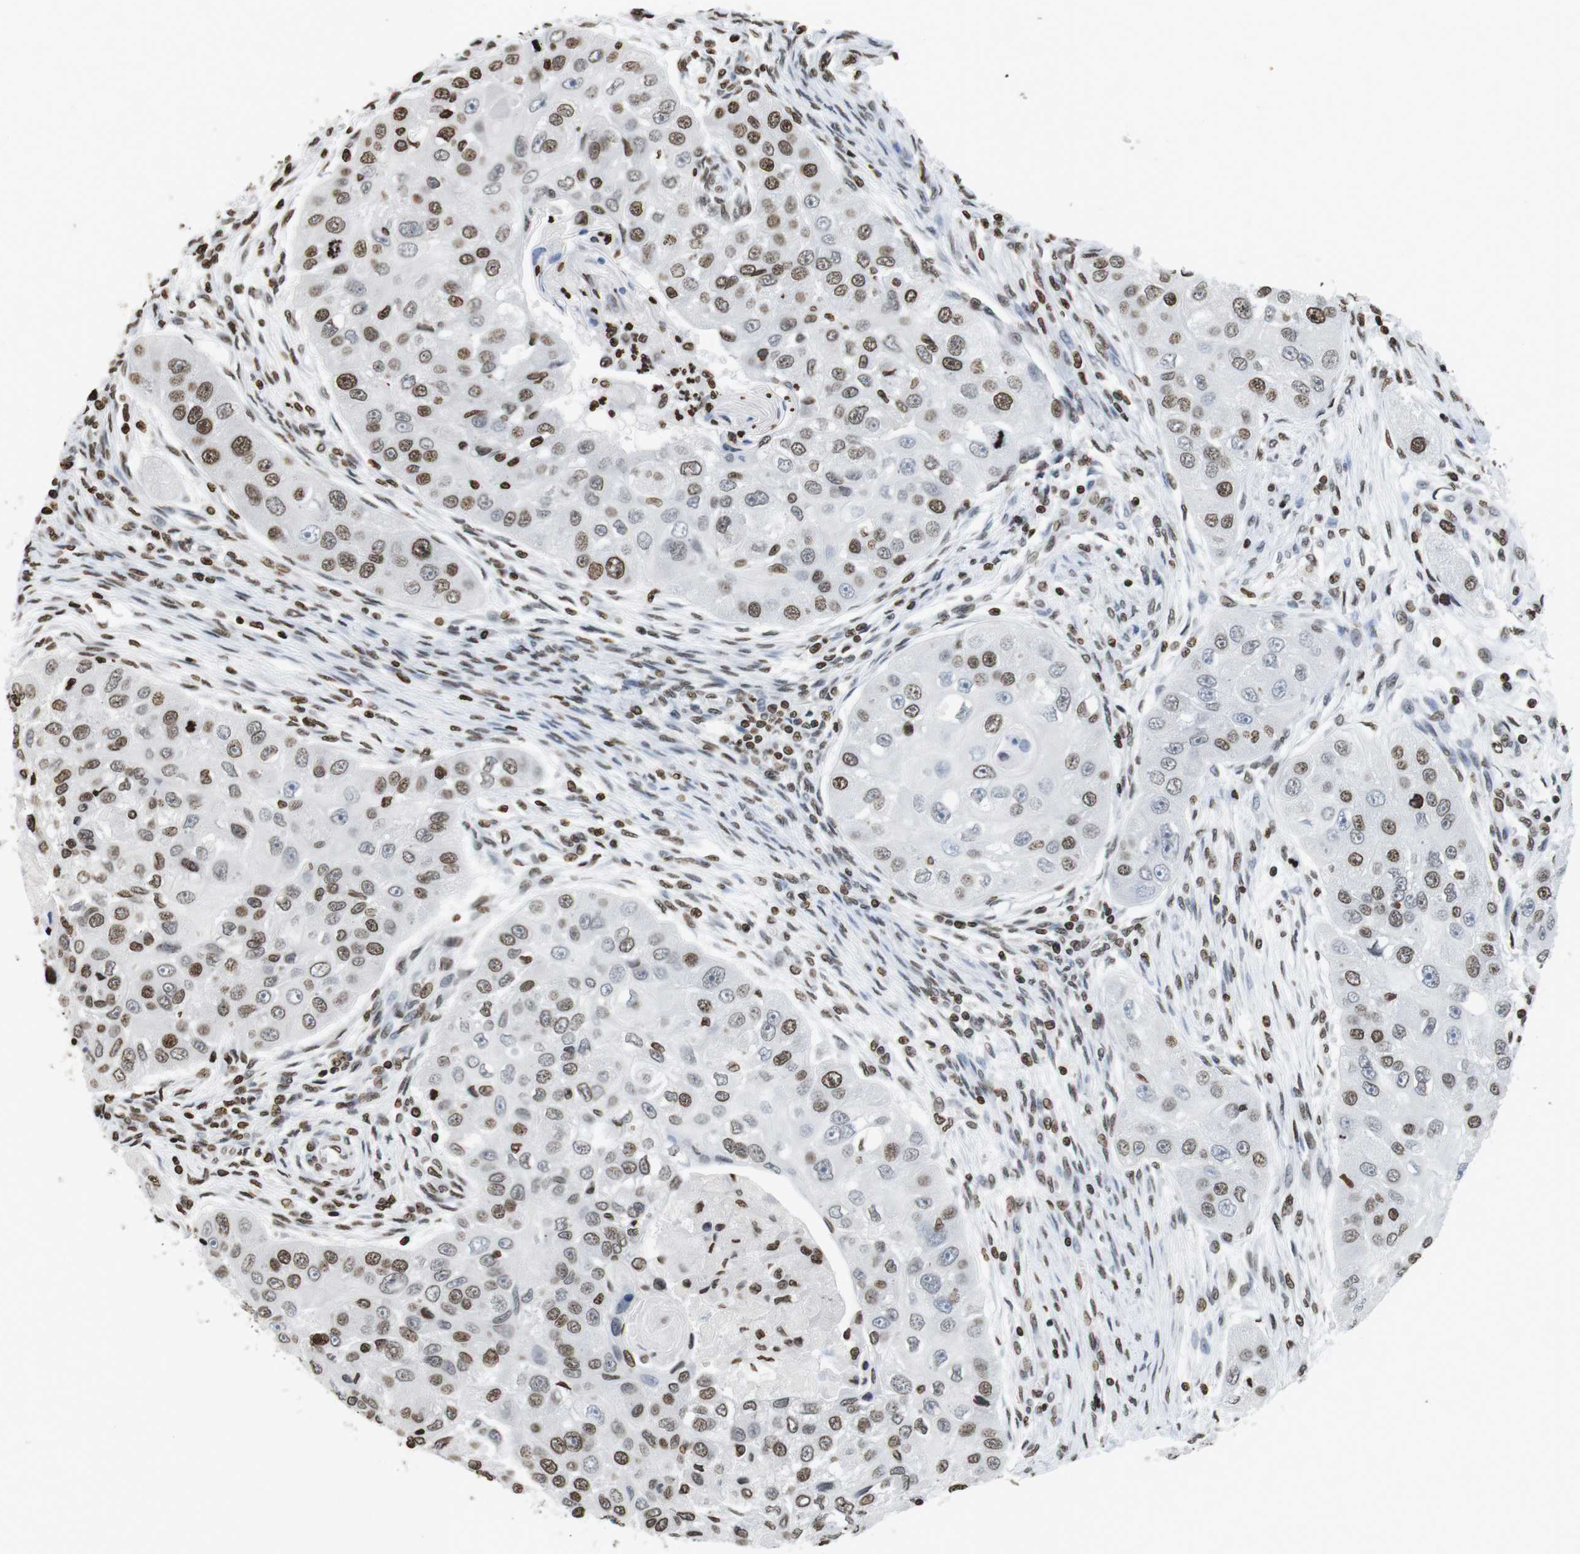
{"staining": {"intensity": "moderate", "quantity": "25%-75%", "location": "nuclear"}, "tissue": "head and neck cancer", "cell_type": "Tumor cells", "image_type": "cancer", "snomed": [{"axis": "morphology", "description": "Normal tissue, NOS"}, {"axis": "morphology", "description": "Squamous cell carcinoma, NOS"}, {"axis": "topography", "description": "Skeletal muscle"}, {"axis": "topography", "description": "Head-Neck"}], "caption": "Squamous cell carcinoma (head and neck) stained with a protein marker demonstrates moderate staining in tumor cells.", "gene": "BSX", "patient": {"sex": "male", "age": 51}}